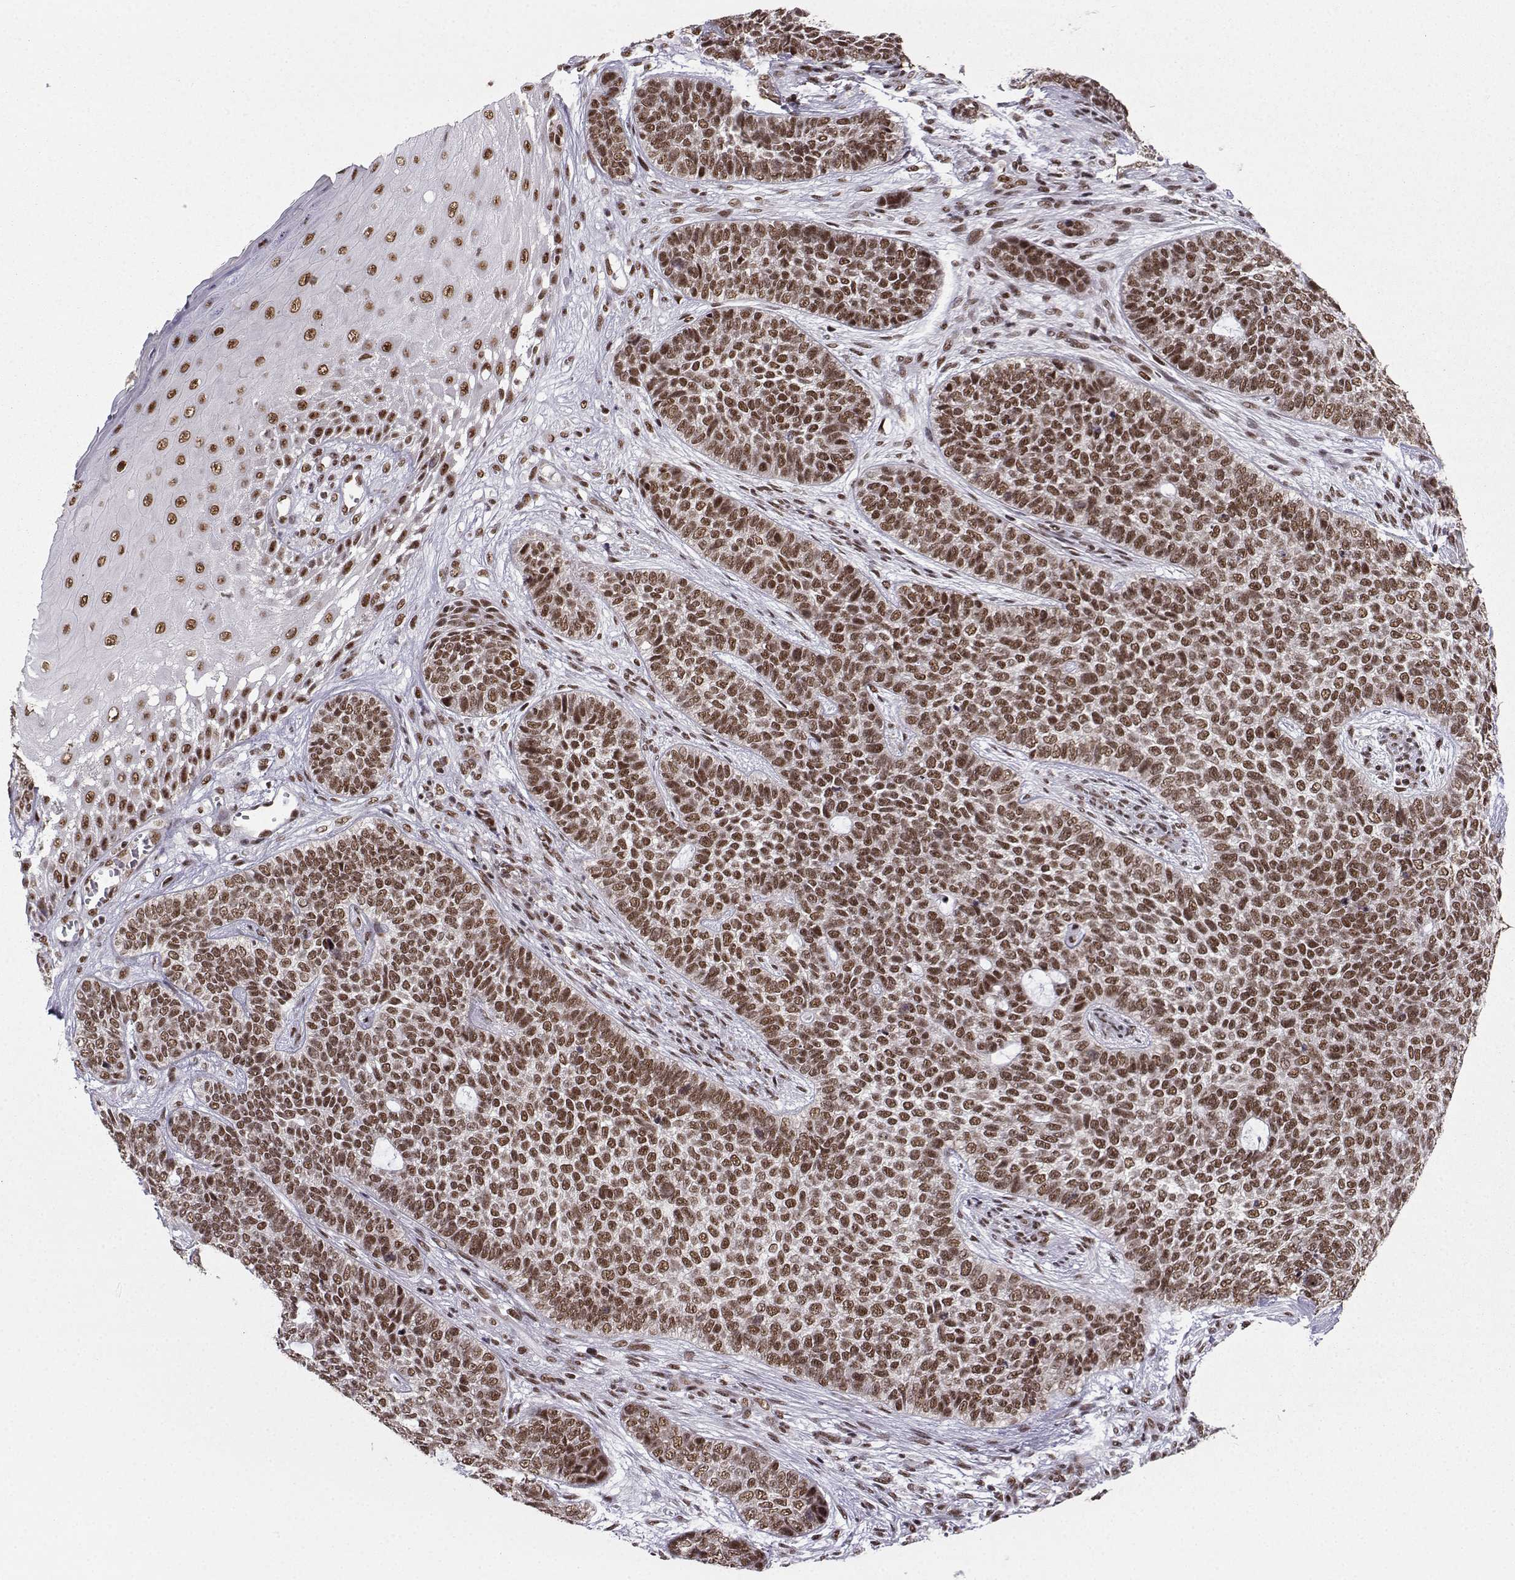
{"staining": {"intensity": "moderate", "quantity": ">75%", "location": "nuclear"}, "tissue": "skin cancer", "cell_type": "Tumor cells", "image_type": "cancer", "snomed": [{"axis": "morphology", "description": "Basal cell carcinoma"}, {"axis": "topography", "description": "Skin"}], "caption": "Immunohistochemical staining of skin cancer exhibits moderate nuclear protein staining in about >75% of tumor cells.", "gene": "SNRPB2", "patient": {"sex": "female", "age": 69}}